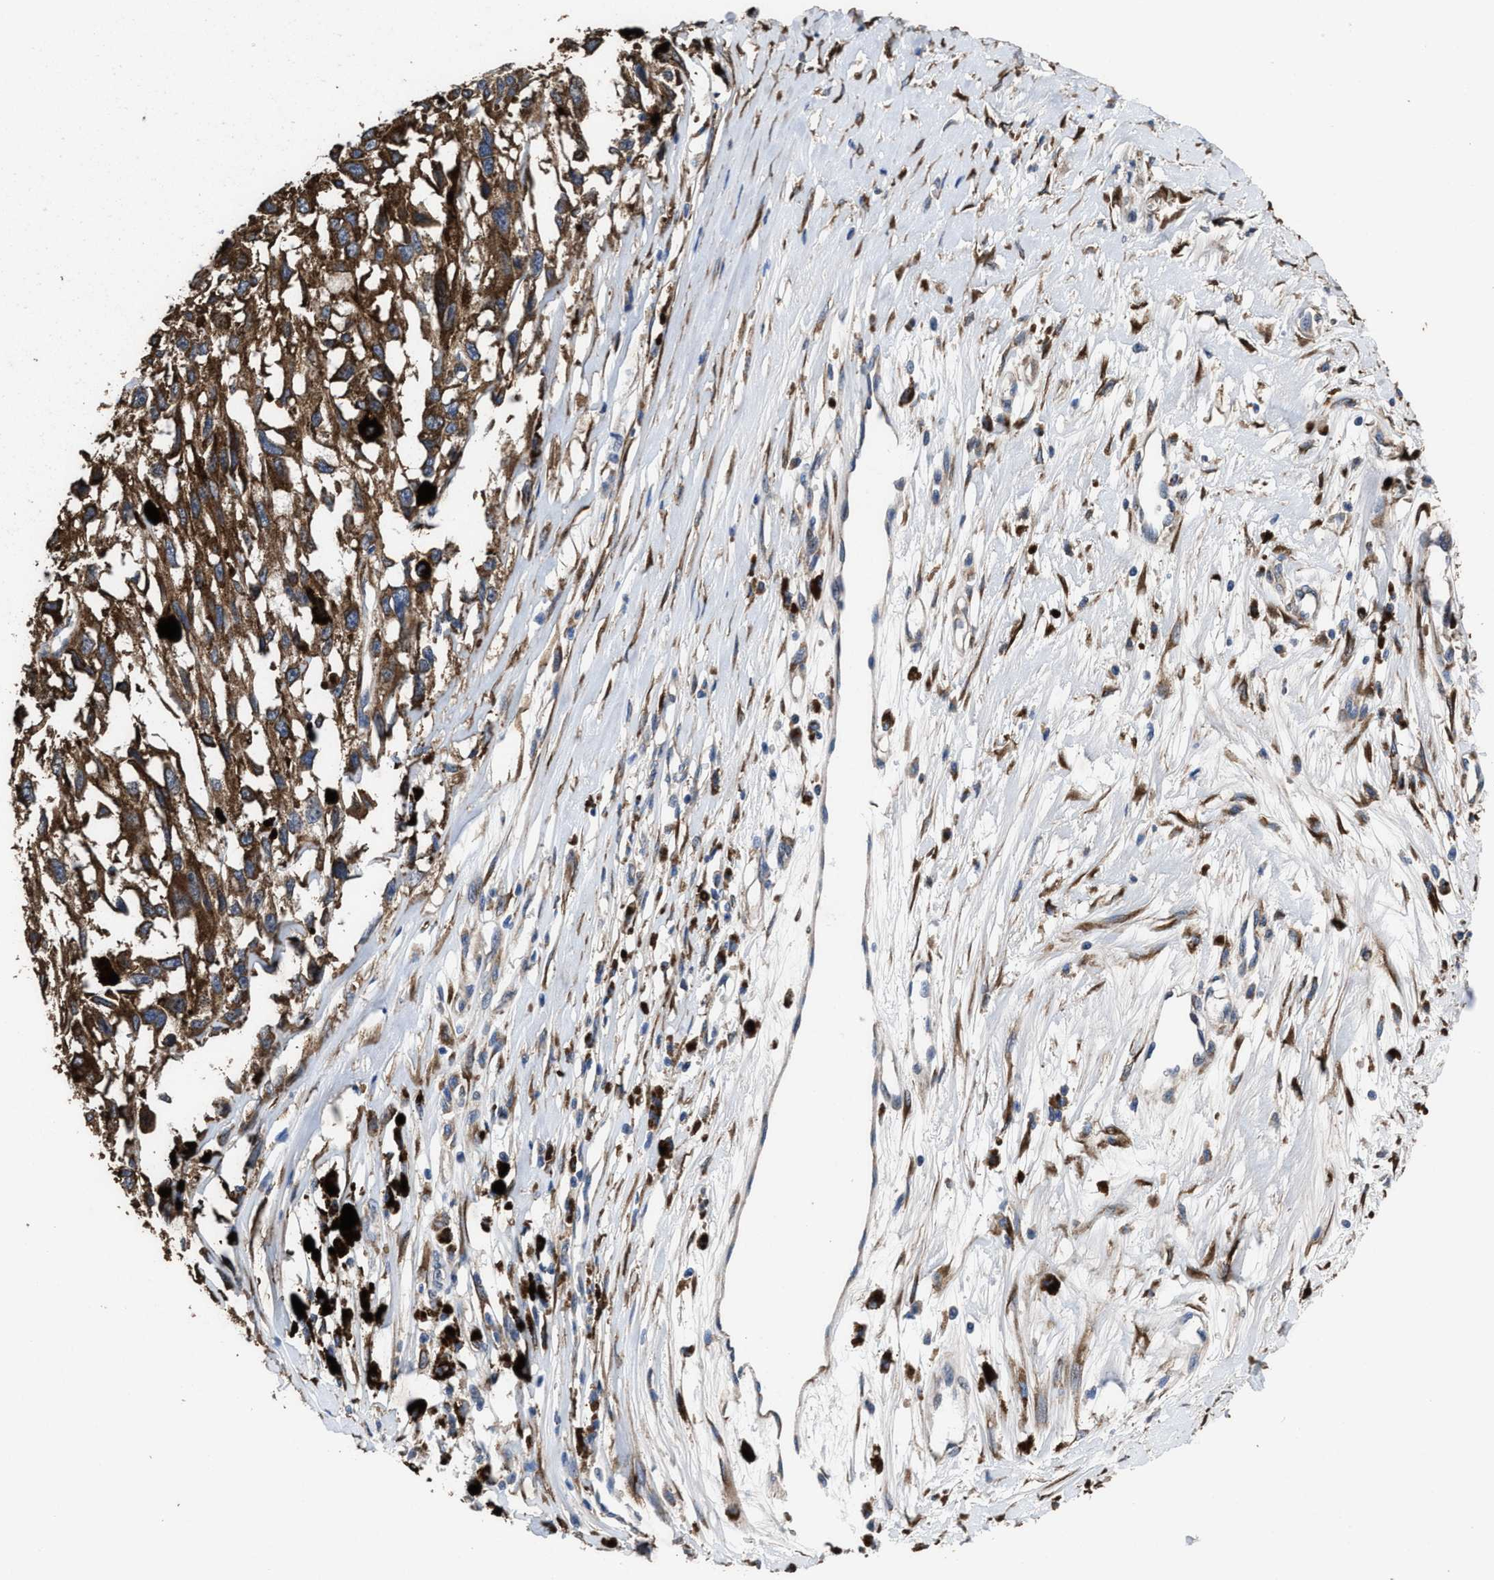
{"staining": {"intensity": "strong", "quantity": ">75%", "location": "cytoplasmic/membranous"}, "tissue": "melanoma", "cell_type": "Tumor cells", "image_type": "cancer", "snomed": [{"axis": "morphology", "description": "Malignant melanoma, Metastatic site"}, {"axis": "topography", "description": "Lymph node"}], "caption": "Tumor cells reveal strong cytoplasmic/membranous staining in approximately >75% of cells in malignant melanoma (metastatic site).", "gene": "IDNK", "patient": {"sex": "male", "age": 59}}